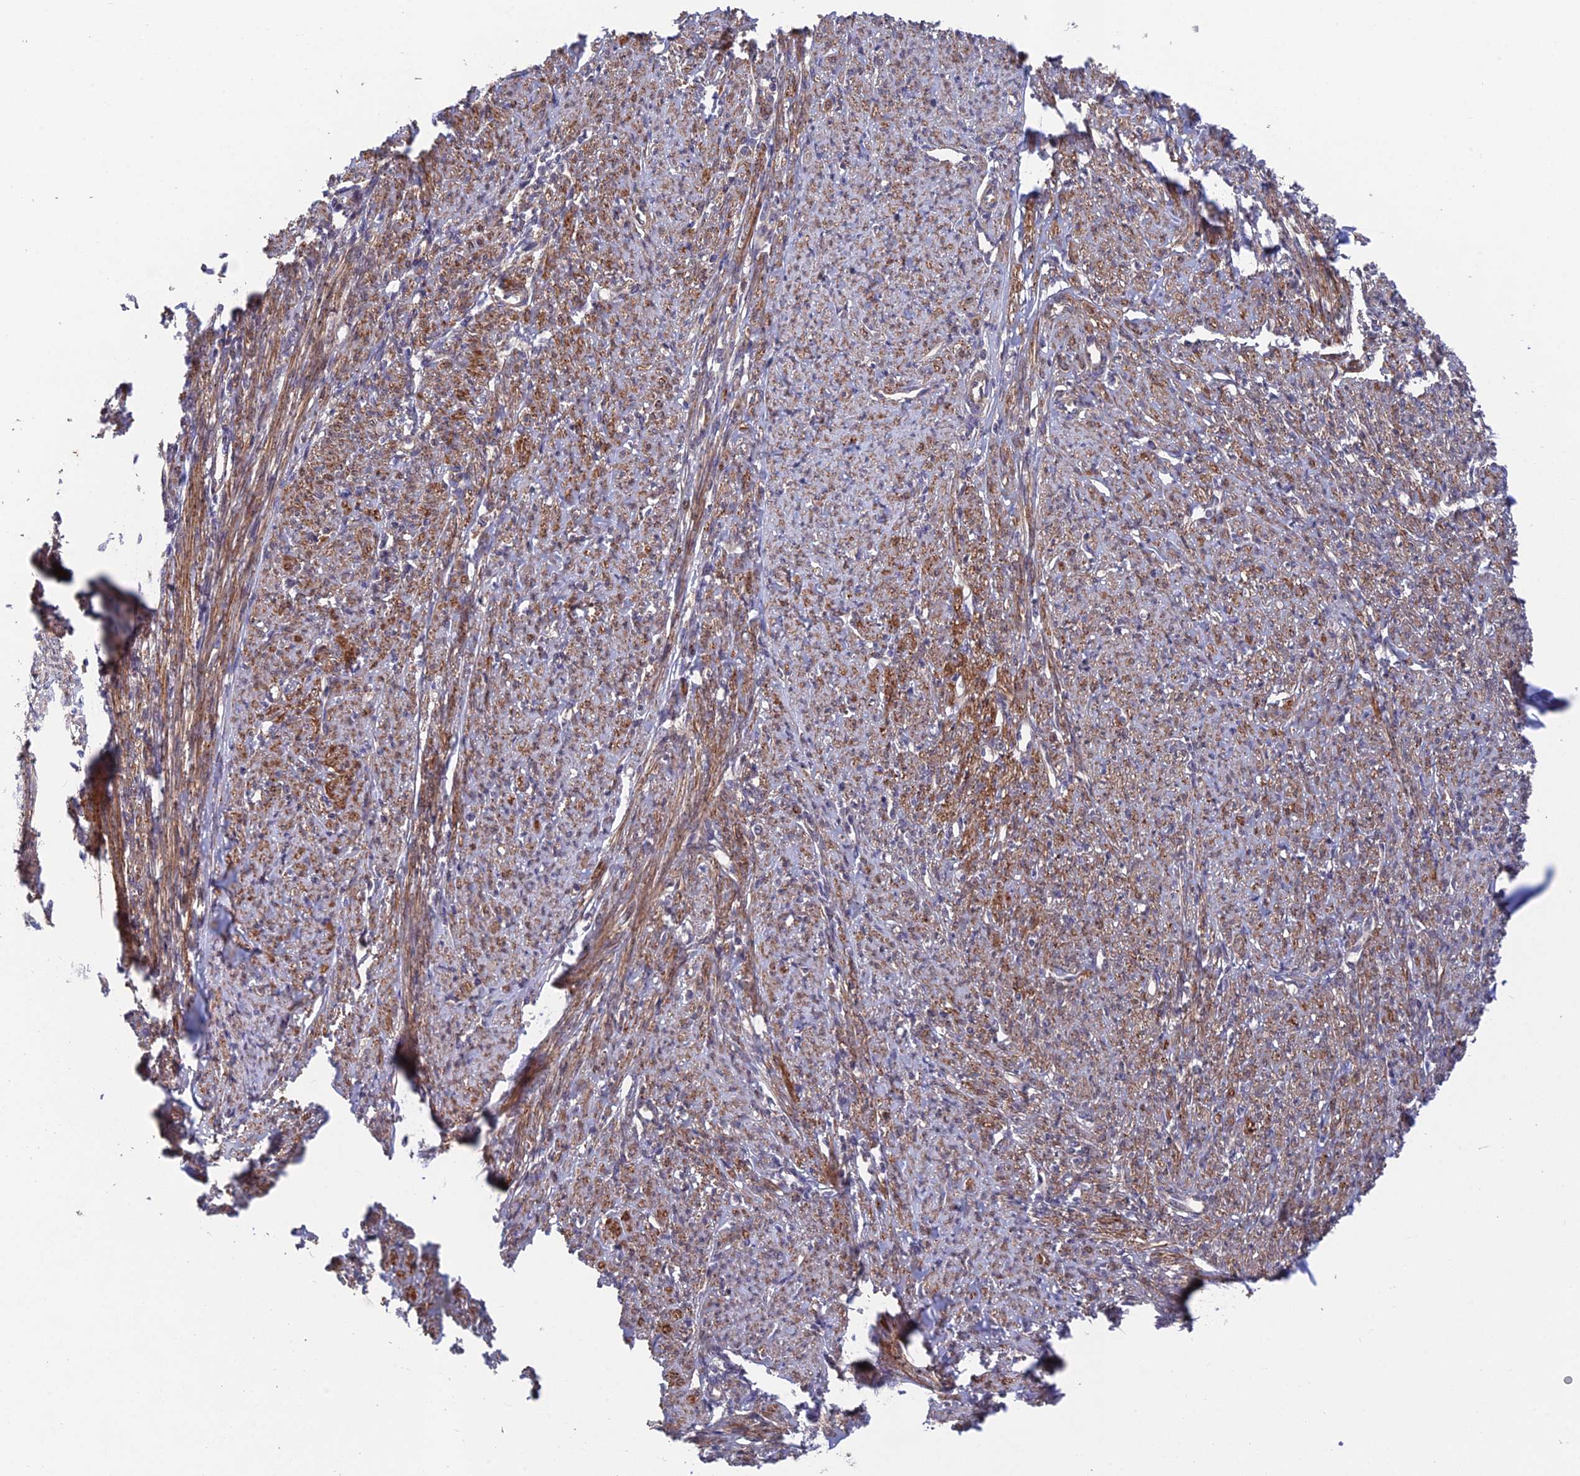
{"staining": {"intensity": "strong", "quantity": ">75%", "location": "cytoplasmic/membranous"}, "tissue": "smooth muscle", "cell_type": "Smooth muscle cells", "image_type": "normal", "snomed": [{"axis": "morphology", "description": "Normal tissue, NOS"}, {"axis": "topography", "description": "Smooth muscle"}, {"axis": "topography", "description": "Uterus"}], "caption": "Normal smooth muscle exhibits strong cytoplasmic/membranous expression in about >75% of smooth muscle cells, visualized by immunohistochemistry. (DAB = brown stain, brightfield microscopy at high magnification).", "gene": "UROS", "patient": {"sex": "female", "age": 59}}